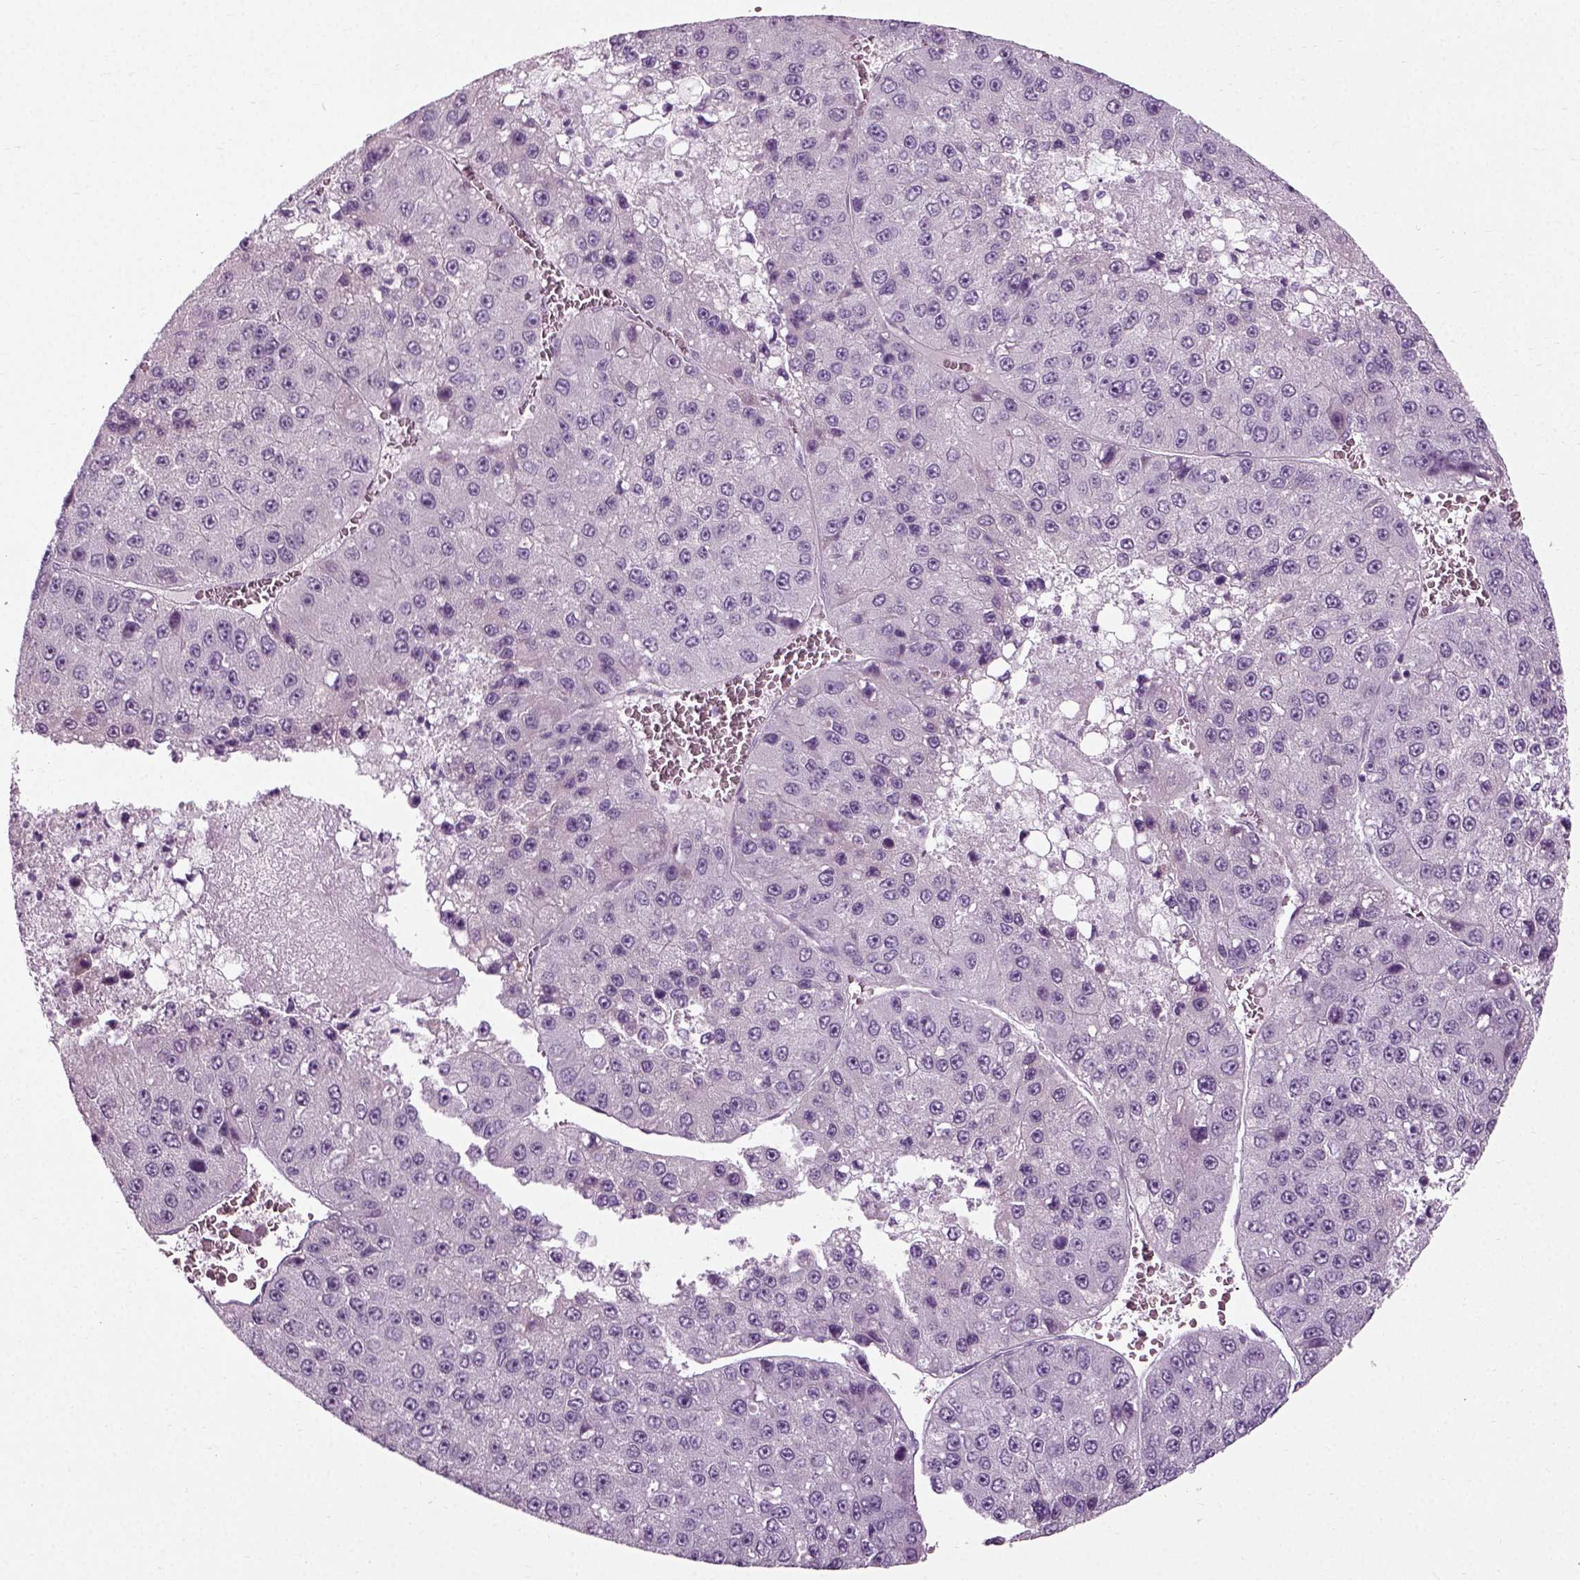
{"staining": {"intensity": "negative", "quantity": "none", "location": "none"}, "tissue": "liver cancer", "cell_type": "Tumor cells", "image_type": "cancer", "snomed": [{"axis": "morphology", "description": "Carcinoma, Hepatocellular, NOS"}, {"axis": "topography", "description": "Liver"}], "caption": "Tumor cells show no significant expression in liver cancer (hepatocellular carcinoma).", "gene": "SCG5", "patient": {"sex": "female", "age": 73}}